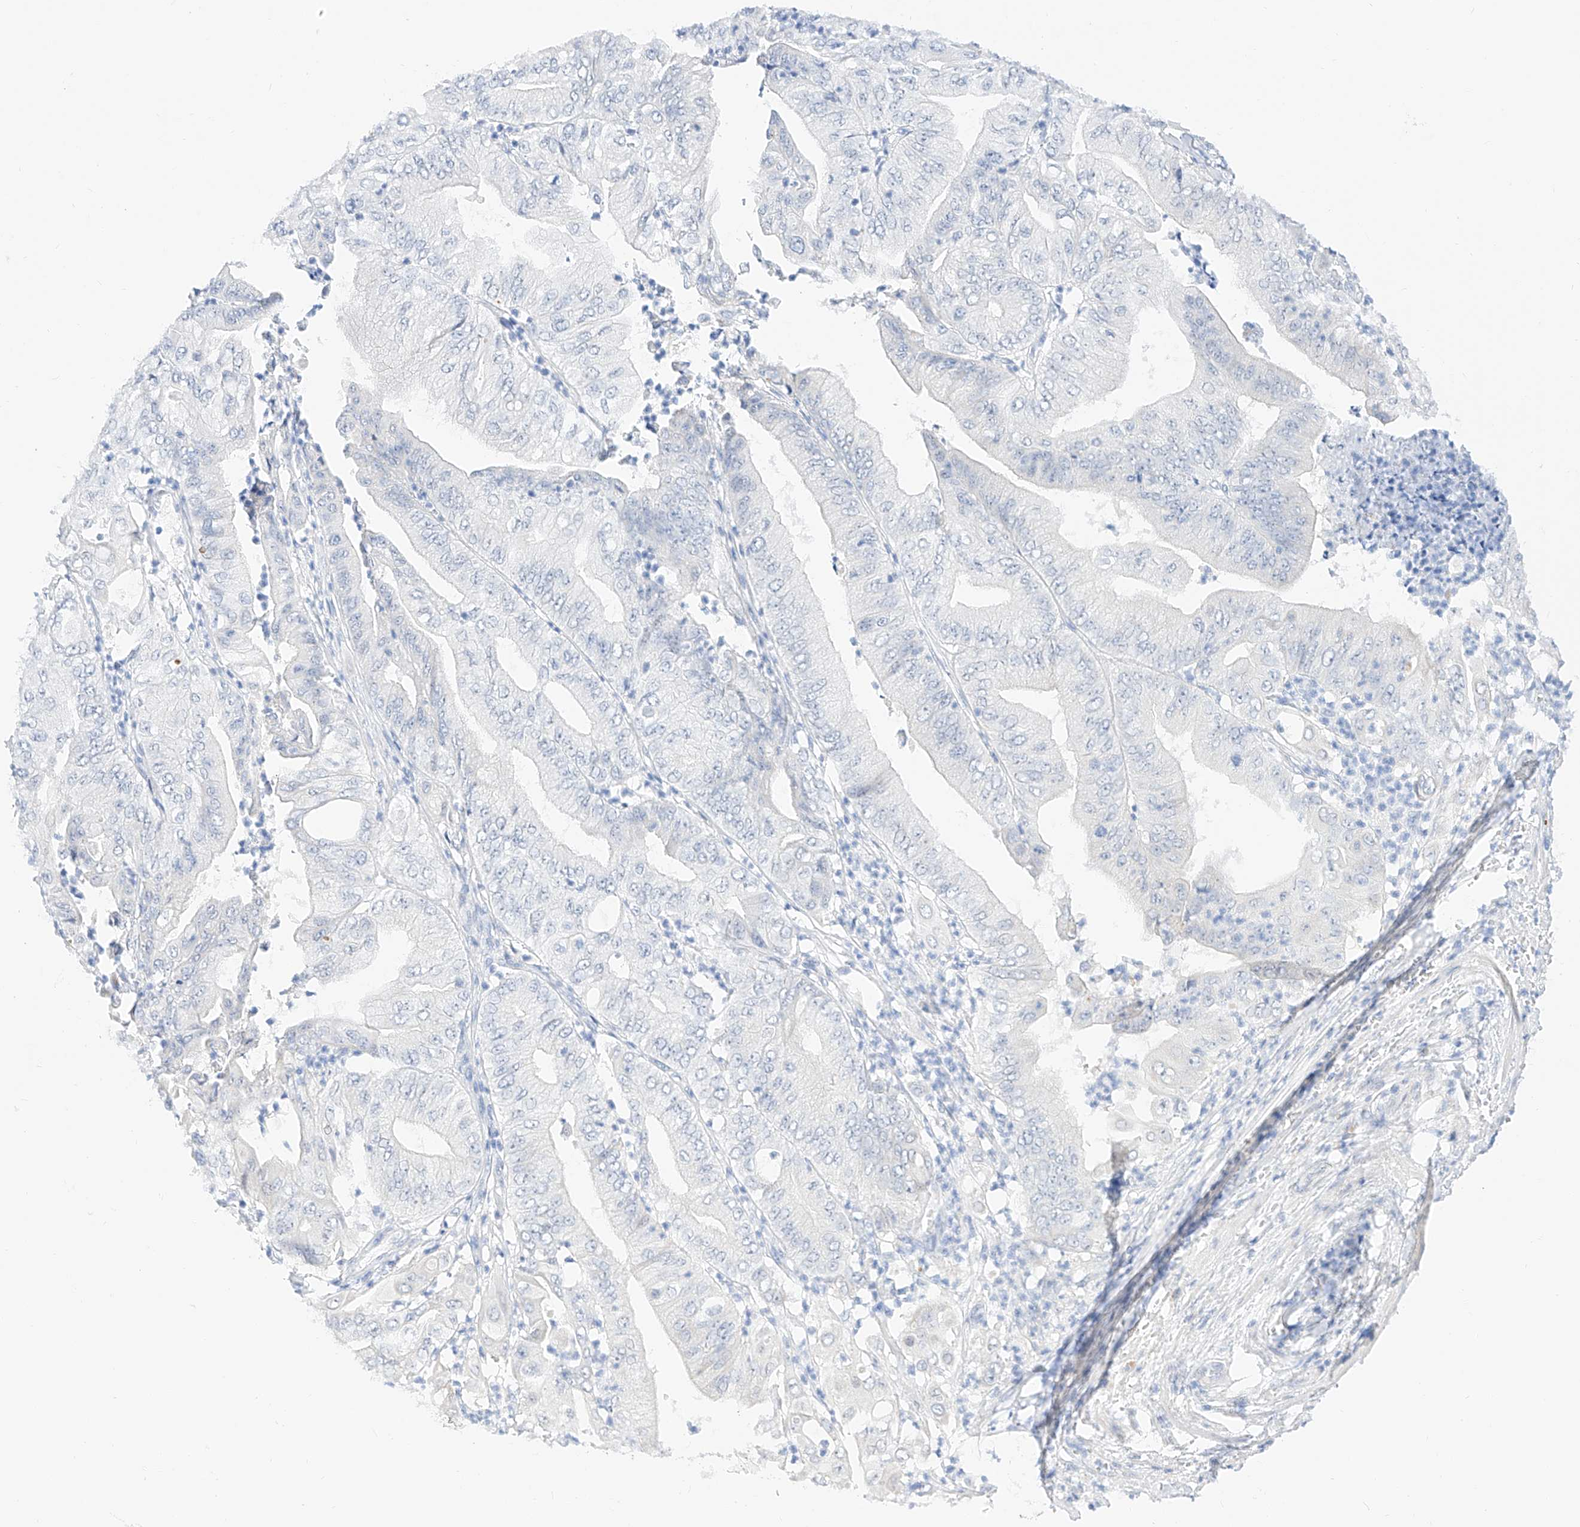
{"staining": {"intensity": "weak", "quantity": "25%-75%", "location": "cytoplasmic/membranous,nuclear"}, "tissue": "pancreatic cancer", "cell_type": "Tumor cells", "image_type": "cancer", "snomed": [{"axis": "morphology", "description": "Adenocarcinoma, NOS"}, {"axis": "topography", "description": "Pancreas"}], "caption": "Brown immunohistochemical staining in human pancreatic cancer displays weak cytoplasmic/membranous and nuclear expression in about 25%-75% of tumor cells.", "gene": "EIF4H", "patient": {"sex": "female", "age": 77}}